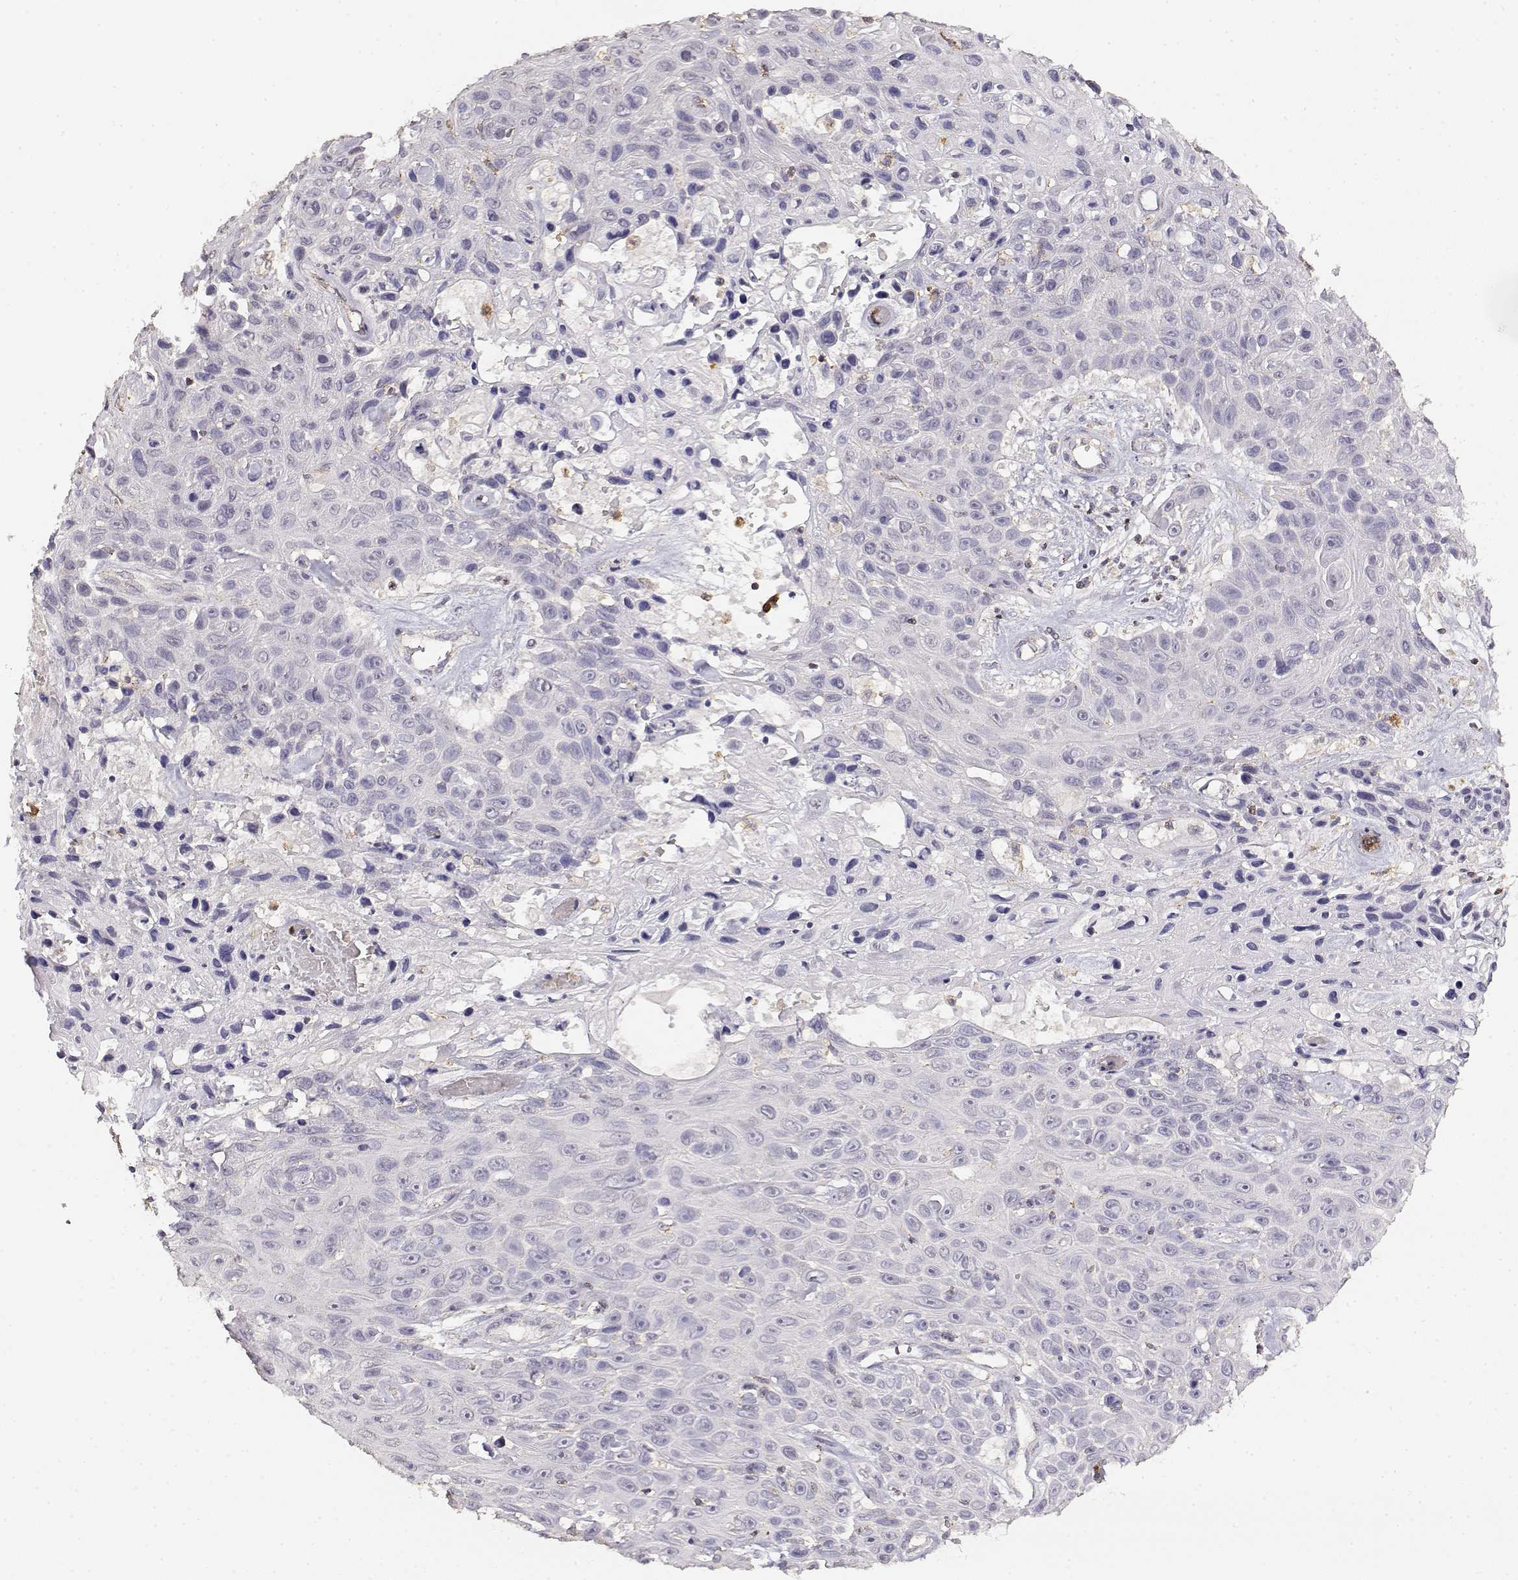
{"staining": {"intensity": "negative", "quantity": "none", "location": "none"}, "tissue": "skin cancer", "cell_type": "Tumor cells", "image_type": "cancer", "snomed": [{"axis": "morphology", "description": "Squamous cell carcinoma, NOS"}, {"axis": "topography", "description": "Skin"}], "caption": "This is an IHC image of human squamous cell carcinoma (skin). There is no staining in tumor cells.", "gene": "TNFRSF10C", "patient": {"sex": "male", "age": 82}}